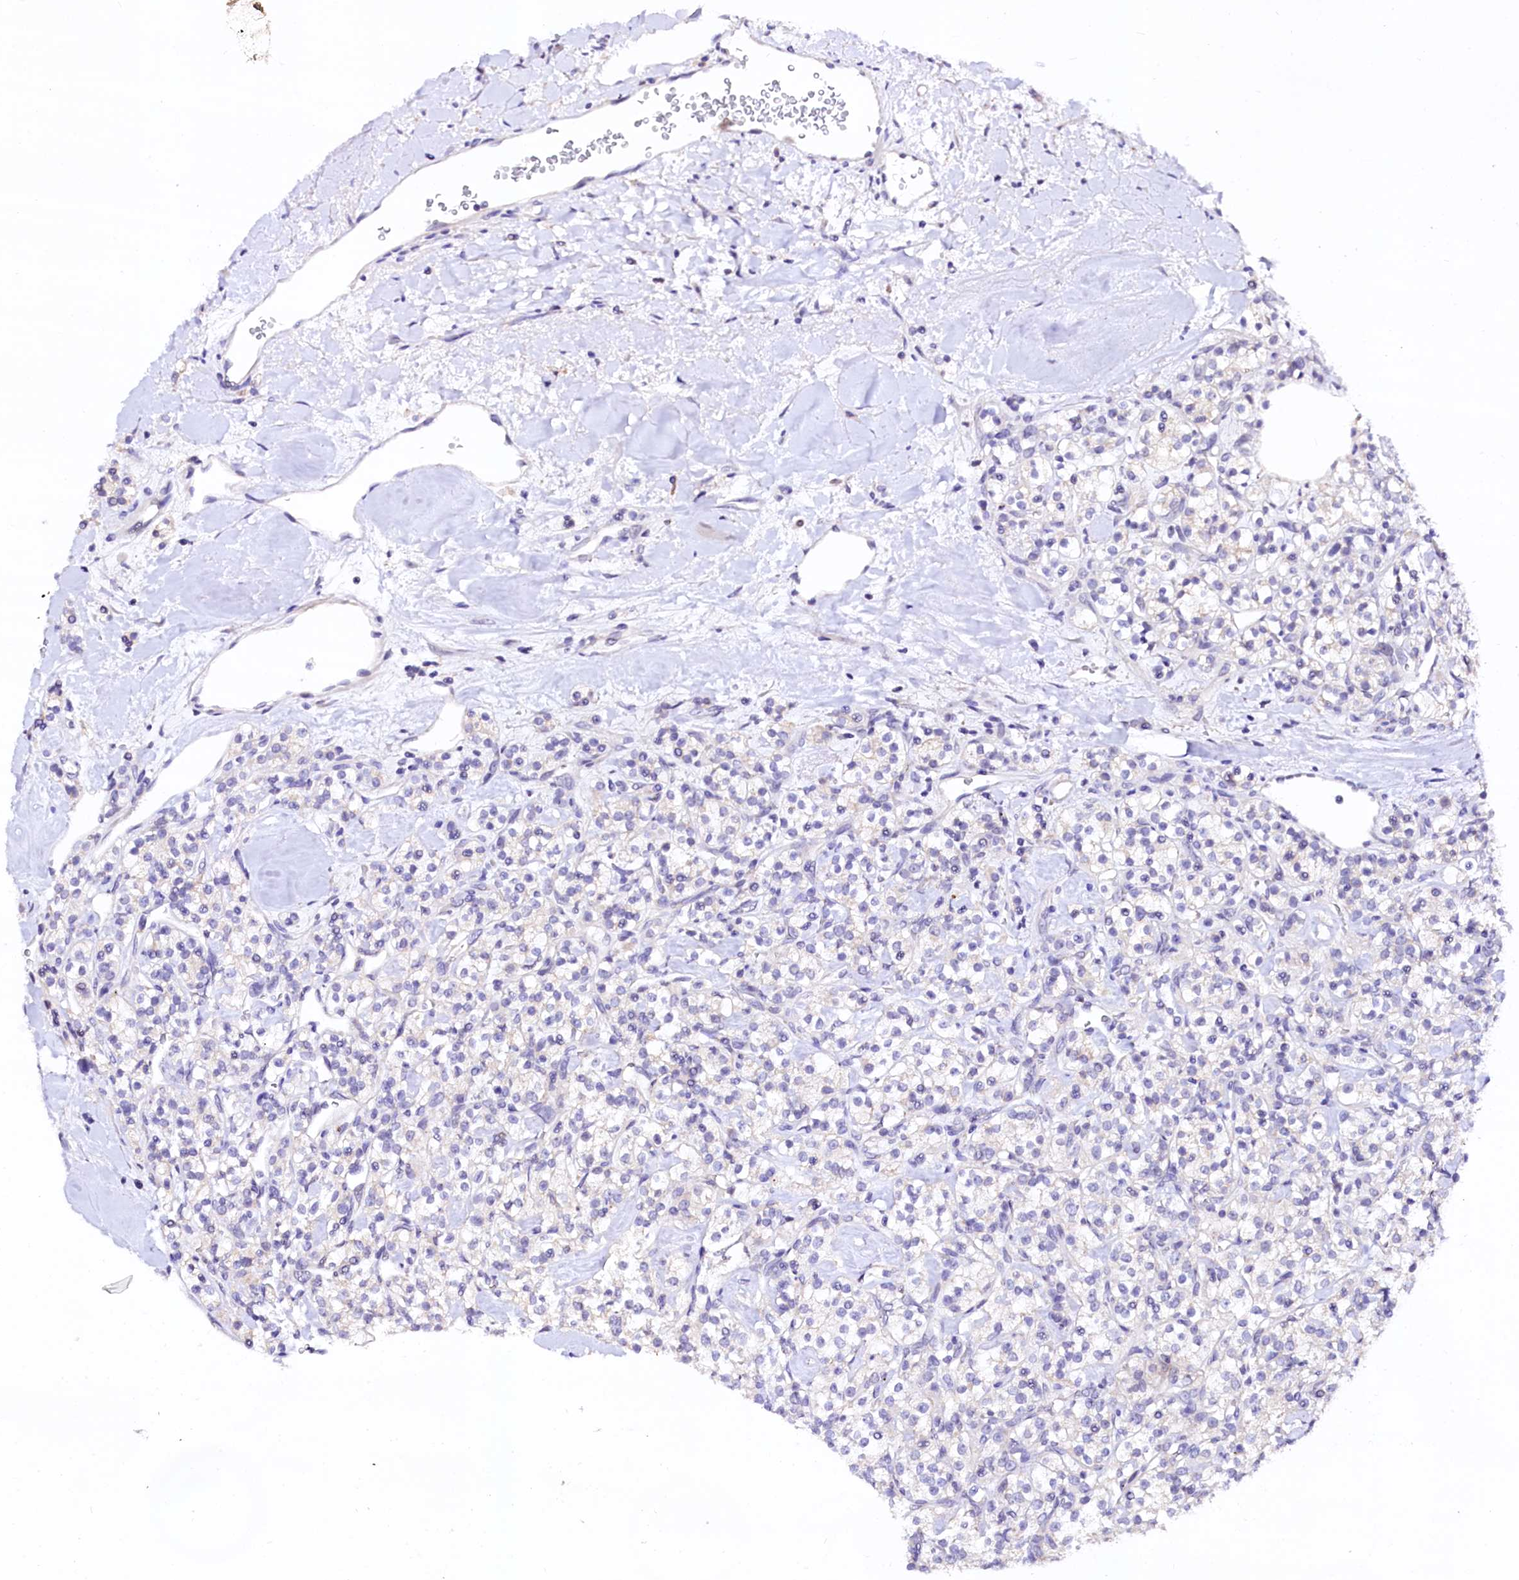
{"staining": {"intensity": "negative", "quantity": "none", "location": "none"}, "tissue": "renal cancer", "cell_type": "Tumor cells", "image_type": "cancer", "snomed": [{"axis": "morphology", "description": "Adenocarcinoma, NOS"}, {"axis": "topography", "description": "Kidney"}], "caption": "Immunohistochemistry (IHC) histopathology image of neoplastic tissue: human renal adenocarcinoma stained with DAB (3,3'-diaminobenzidine) exhibits no significant protein positivity in tumor cells. The staining is performed using DAB brown chromogen with nuclei counter-stained in using hematoxylin.", "gene": "NALF1", "patient": {"sex": "male", "age": 77}}